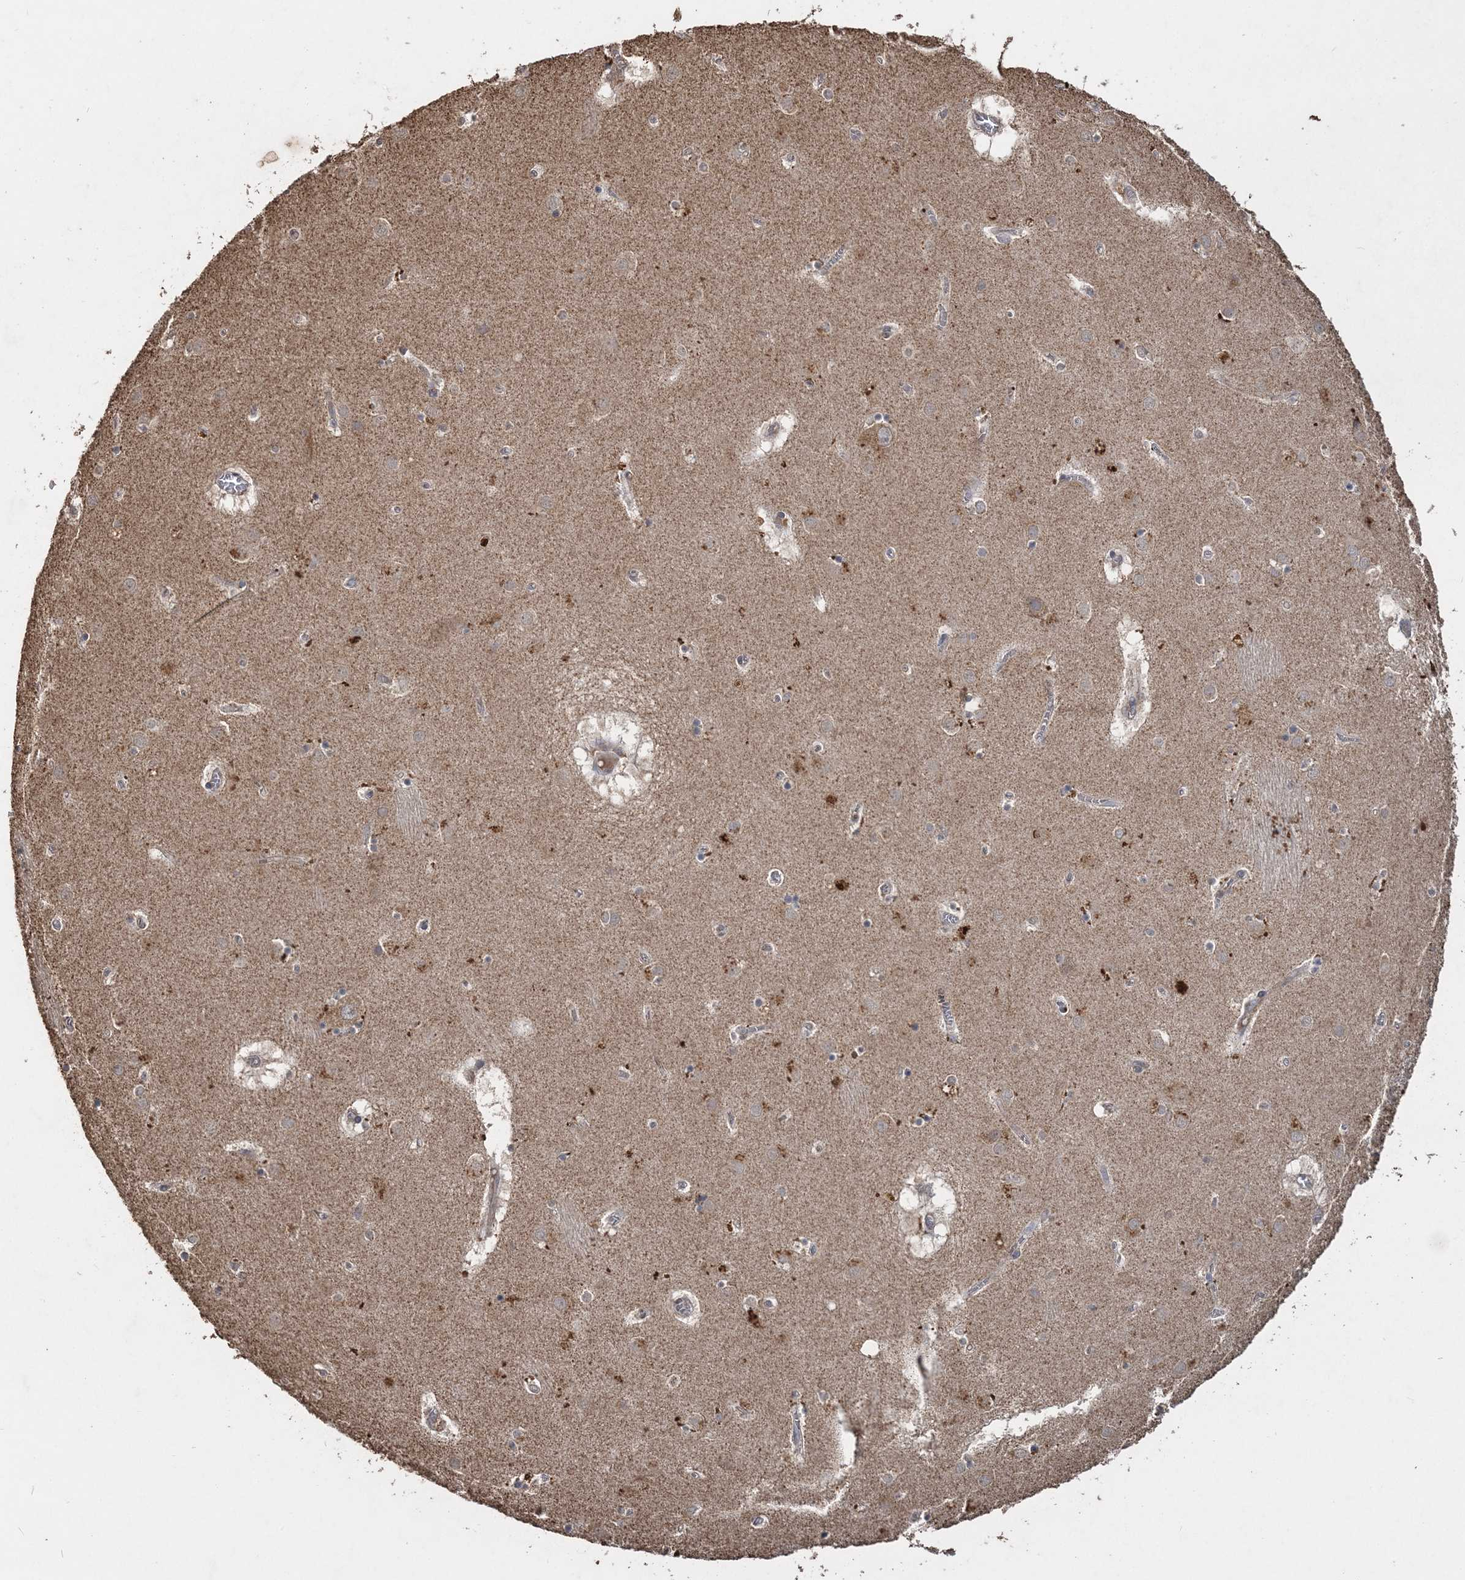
{"staining": {"intensity": "moderate", "quantity": "<25%", "location": "cytoplasmic/membranous"}, "tissue": "caudate", "cell_type": "Glial cells", "image_type": "normal", "snomed": [{"axis": "morphology", "description": "Normal tissue, NOS"}, {"axis": "topography", "description": "Lateral ventricle wall"}], "caption": "IHC histopathology image of unremarkable caudate stained for a protein (brown), which displays low levels of moderate cytoplasmic/membranous staining in about <25% of glial cells.", "gene": "RAB14", "patient": {"sex": "male", "age": 70}}